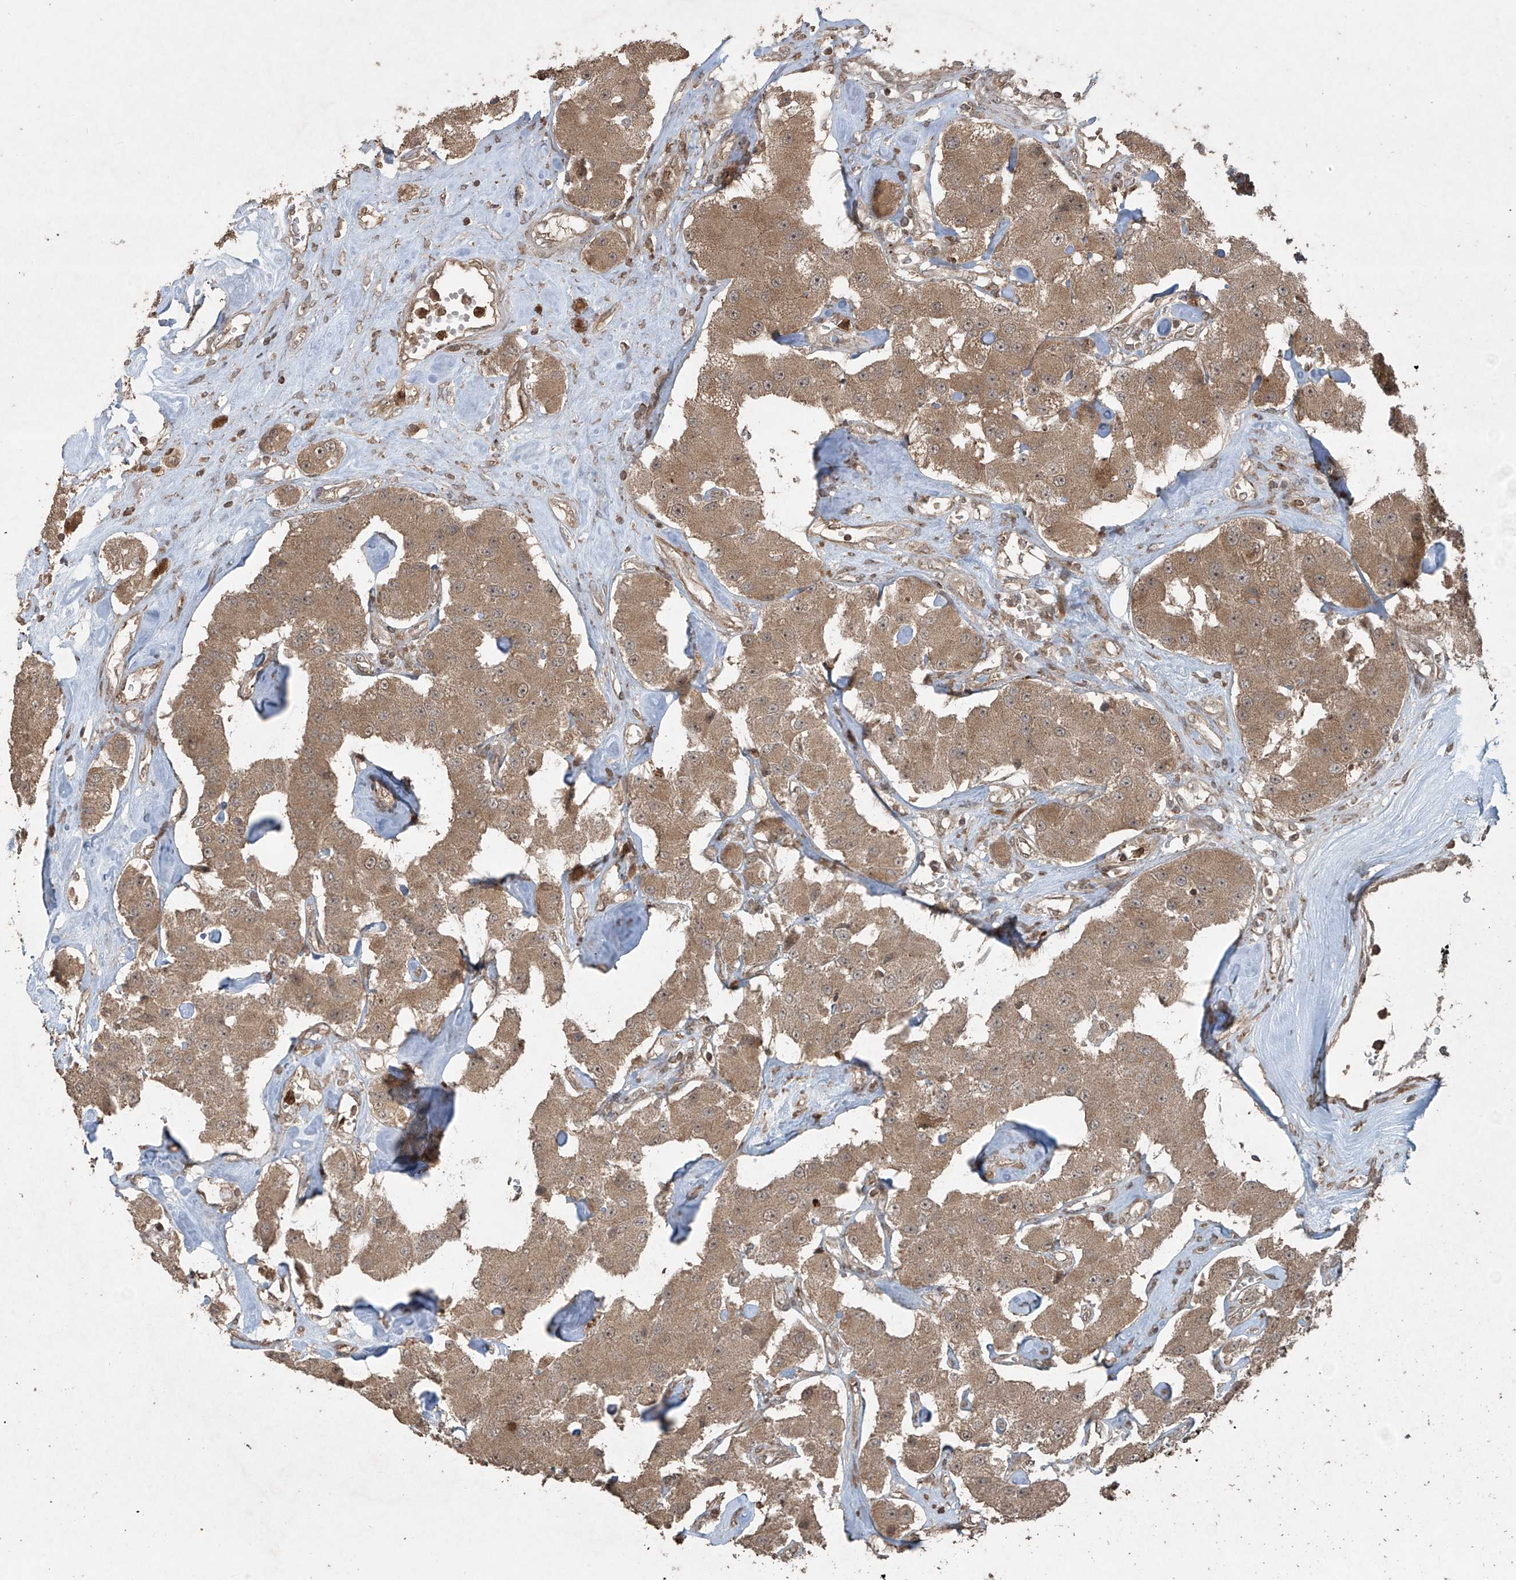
{"staining": {"intensity": "moderate", "quantity": ">75%", "location": "cytoplasmic/membranous"}, "tissue": "carcinoid", "cell_type": "Tumor cells", "image_type": "cancer", "snomed": [{"axis": "morphology", "description": "Carcinoid, malignant, NOS"}, {"axis": "topography", "description": "Pancreas"}], "caption": "Human malignant carcinoid stained for a protein (brown) shows moderate cytoplasmic/membranous positive expression in approximately >75% of tumor cells.", "gene": "PGPEP1", "patient": {"sex": "male", "age": 41}}